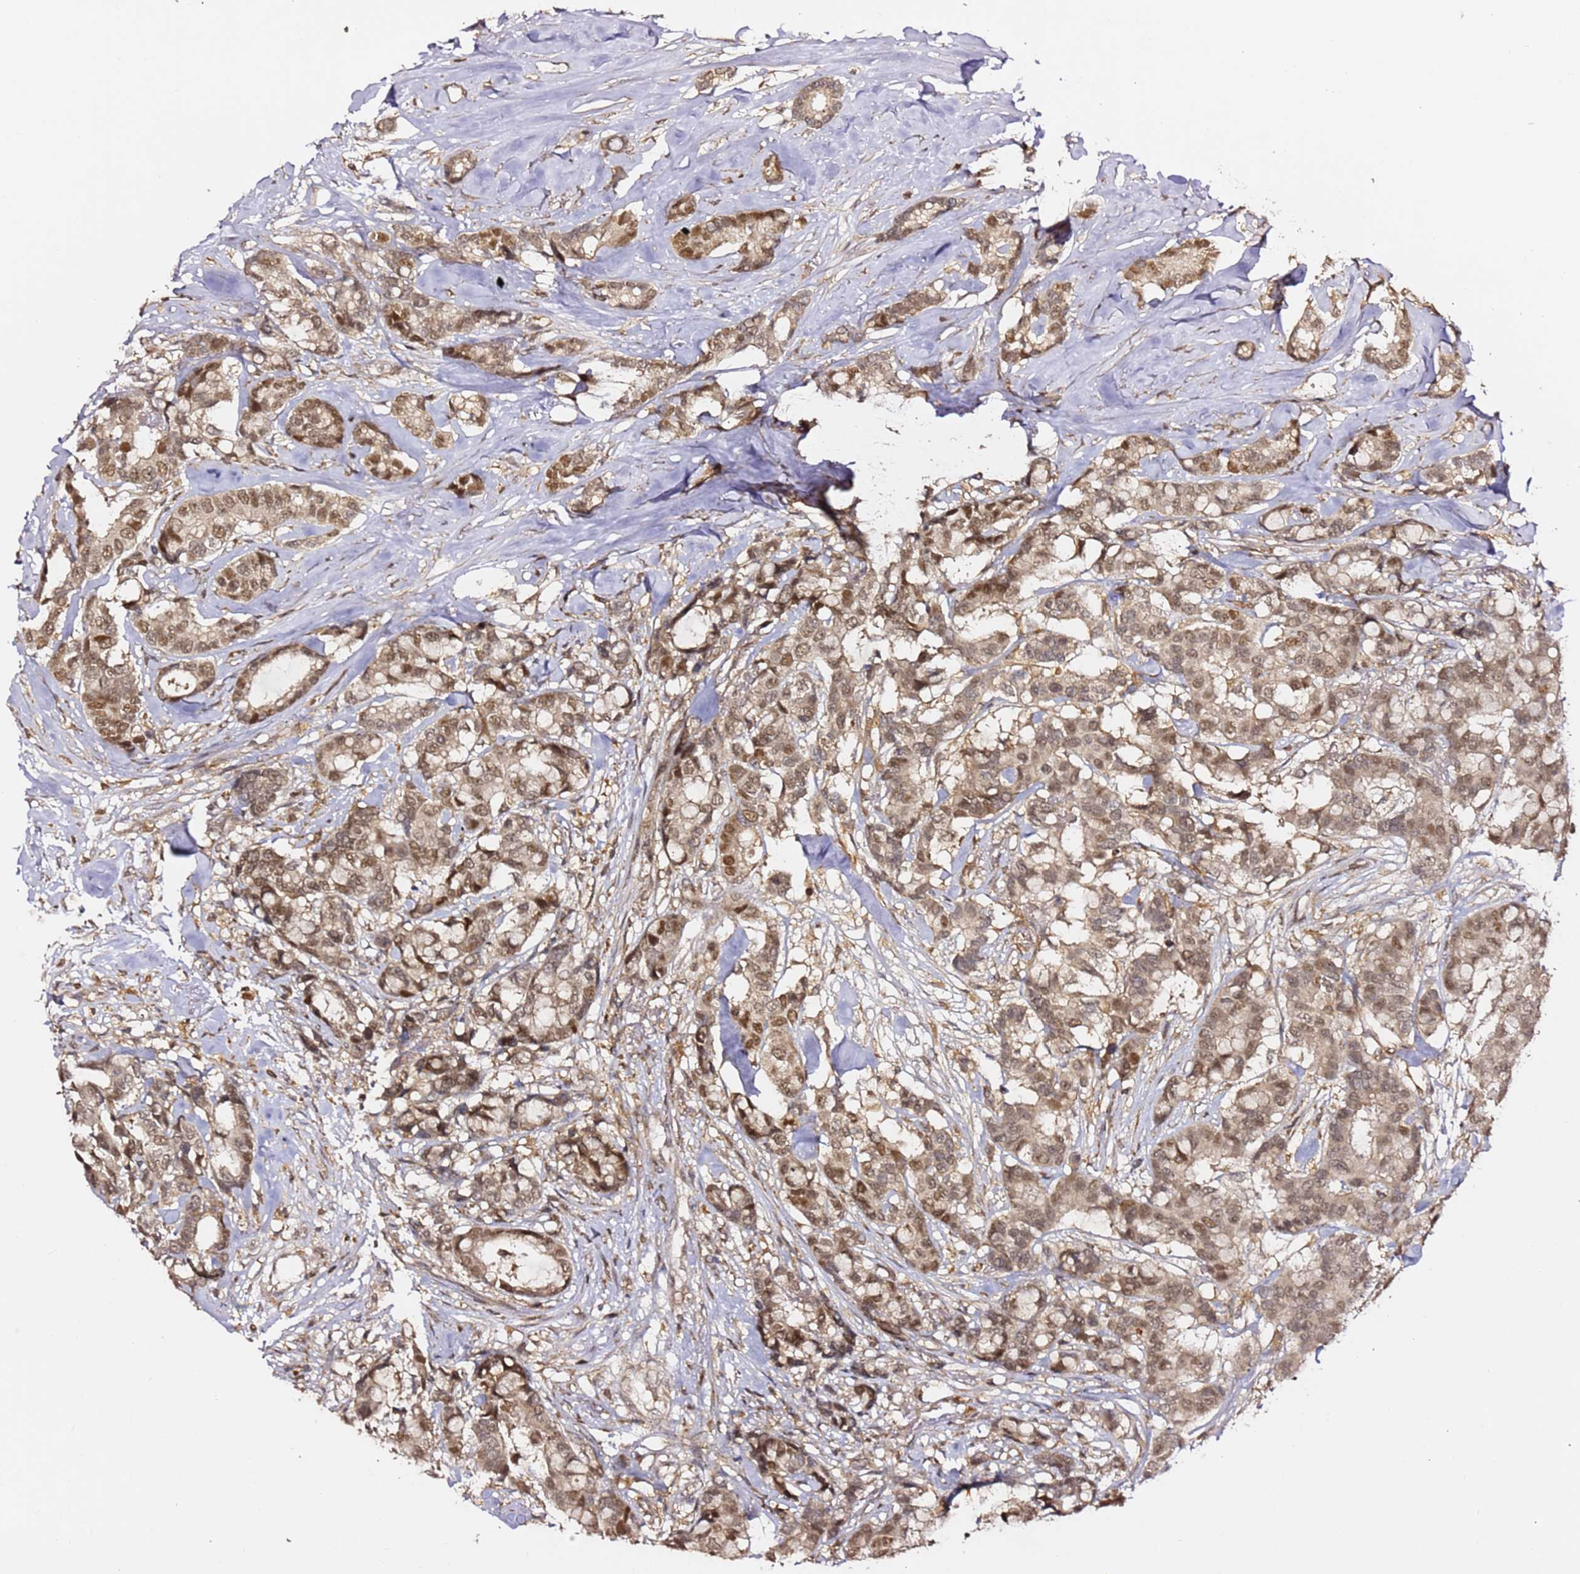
{"staining": {"intensity": "moderate", "quantity": ">75%", "location": "cytoplasmic/membranous,nuclear"}, "tissue": "breast cancer", "cell_type": "Tumor cells", "image_type": "cancer", "snomed": [{"axis": "morphology", "description": "Duct carcinoma"}, {"axis": "topography", "description": "Breast"}], "caption": "Protein expression analysis of human breast cancer reveals moderate cytoplasmic/membranous and nuclear staining in about >75% of tumor cells.", "gene": "OR5V1", "patient": {"sex": "female", "age": 87}}